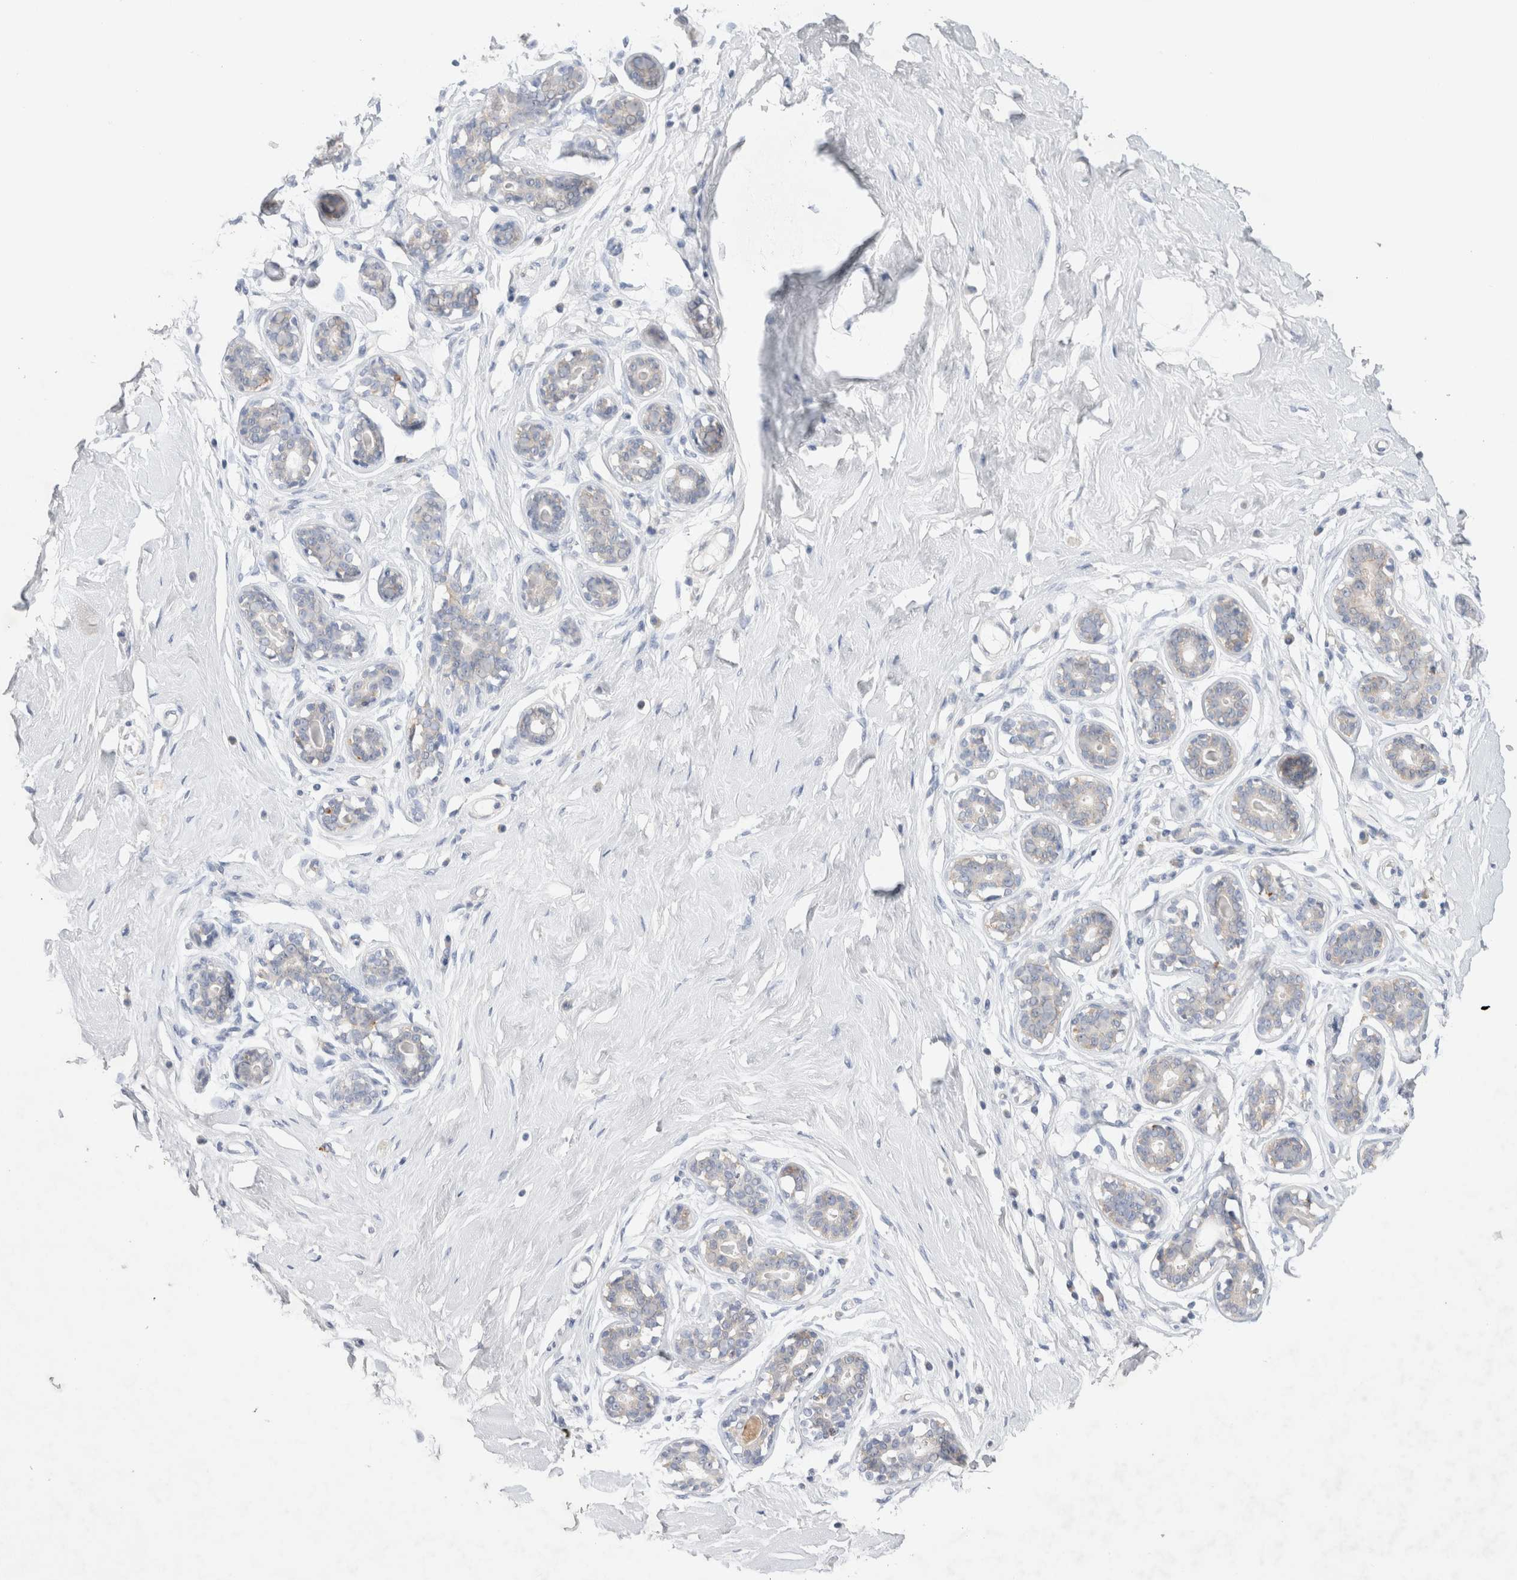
{"staining": {"intensity": "negative", "quantity": "none", "location": "none"}, "tissue": "breast", "cell_type": "Adipocytes", "image_type": "normal", "snomed": [{"axis": "morphology", "description": "Normal tissue, NOS"}, {"axis": "topography", "description": "Breast"}], "caption": "Immunohistochemical staining of benign breast exhibits no significant positivity in adipocytes.", "gene": "RBM12B", "patient": {"sex": "female", "age": 23}}